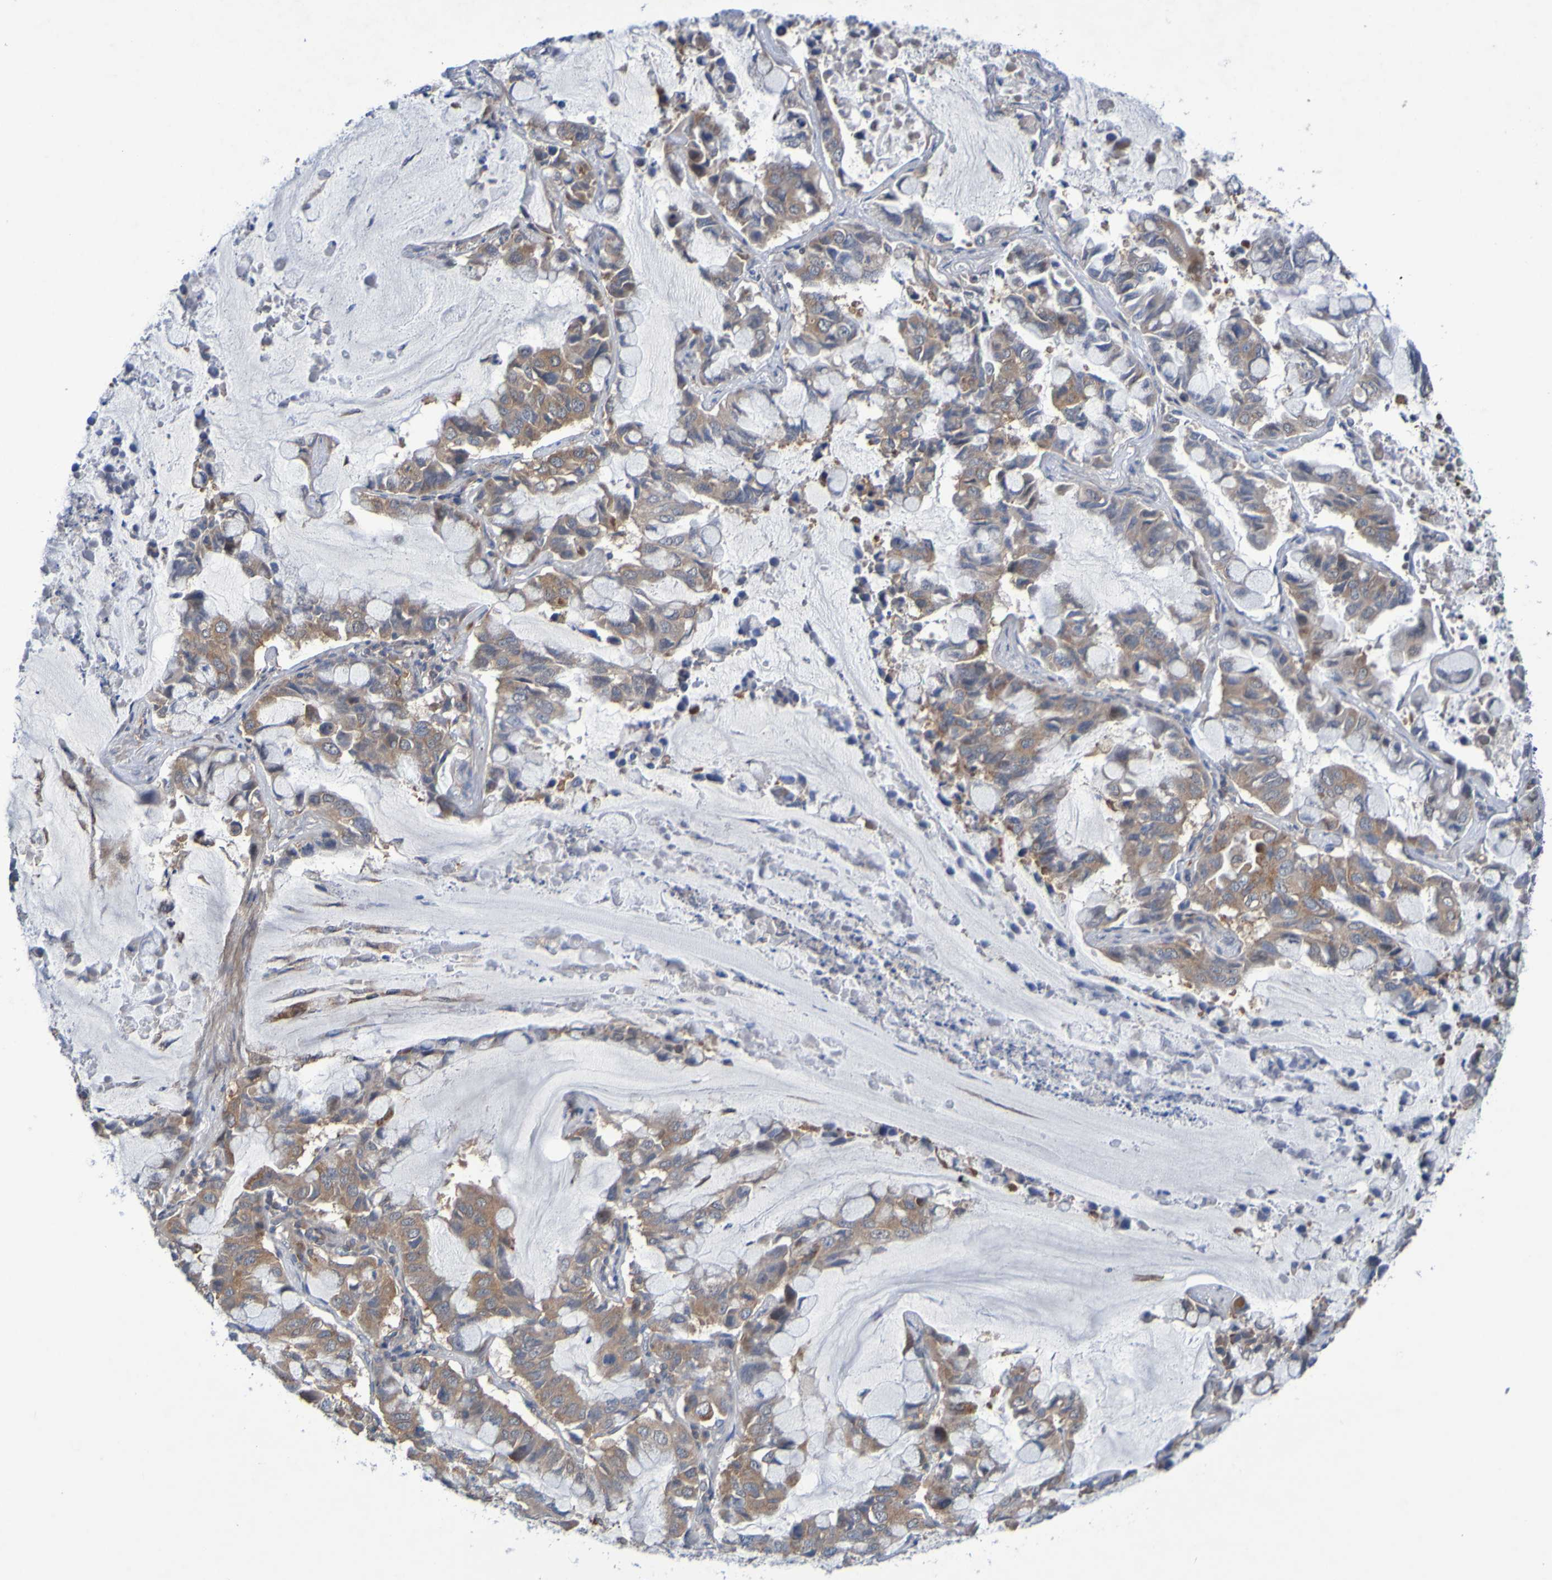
{"staining": {"intensity": "moderate", "quantity": ">75%", "location": "cytoplasmic/membranous"}, "tissue": "lung cancer", "cell_type": "Tumor cells", "image_type": "cancer", "snomed": [{"axis": "morphology", "description": "Adenocarcinoma, NOS"}, {"axis": "topography", "description": "Lung"}], "caption": "A medium amount of moderate cytoplasmic/membranous staining is seen in about >75% of tumor cells in lung adenocarcinoma tissue.", "gene": "SDK1", "patient": {"sex": "male", "age": 64}}